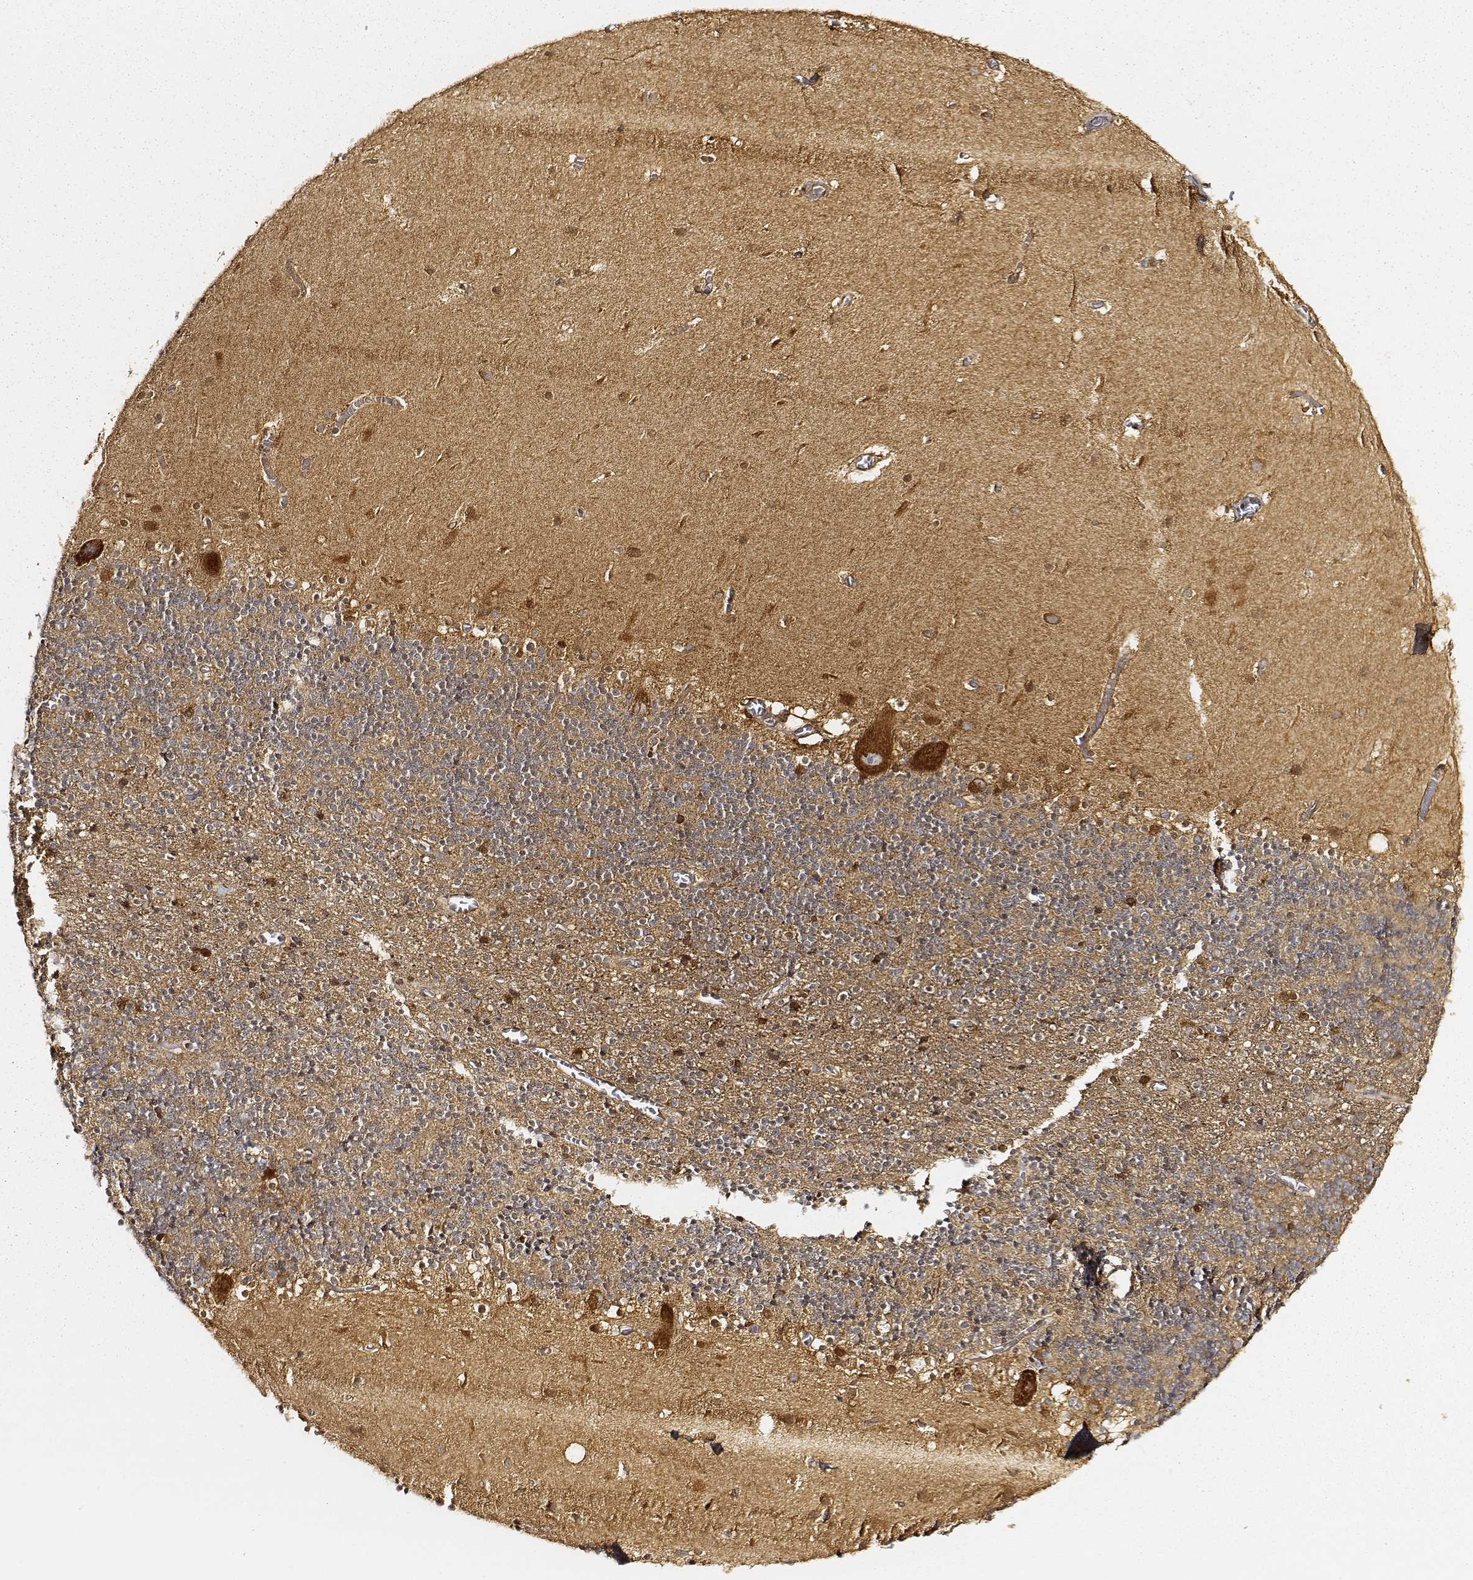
{"staining": {"intensity": "strong", "quantity": "<25%", "location": "cytoplasmic/membranous"}, "tissue": "cerebellum", "cell_type": "Cells in granular layer", "image_type": "normal", "snomed": [{"axis": "morphology", "description": "Normal tissue, NOS"}, {"axis": "topography", "description": "Cerebellum"}], "caption": "Approximately <25% of cells in granular layer in normal human cerebellum demonstrate strong cytoplasmic/membranous protein positivity as visualized by brown immunohistochemical staining.", "gene": "CARS1", "patient": {"sex": "male", "age": 70}}